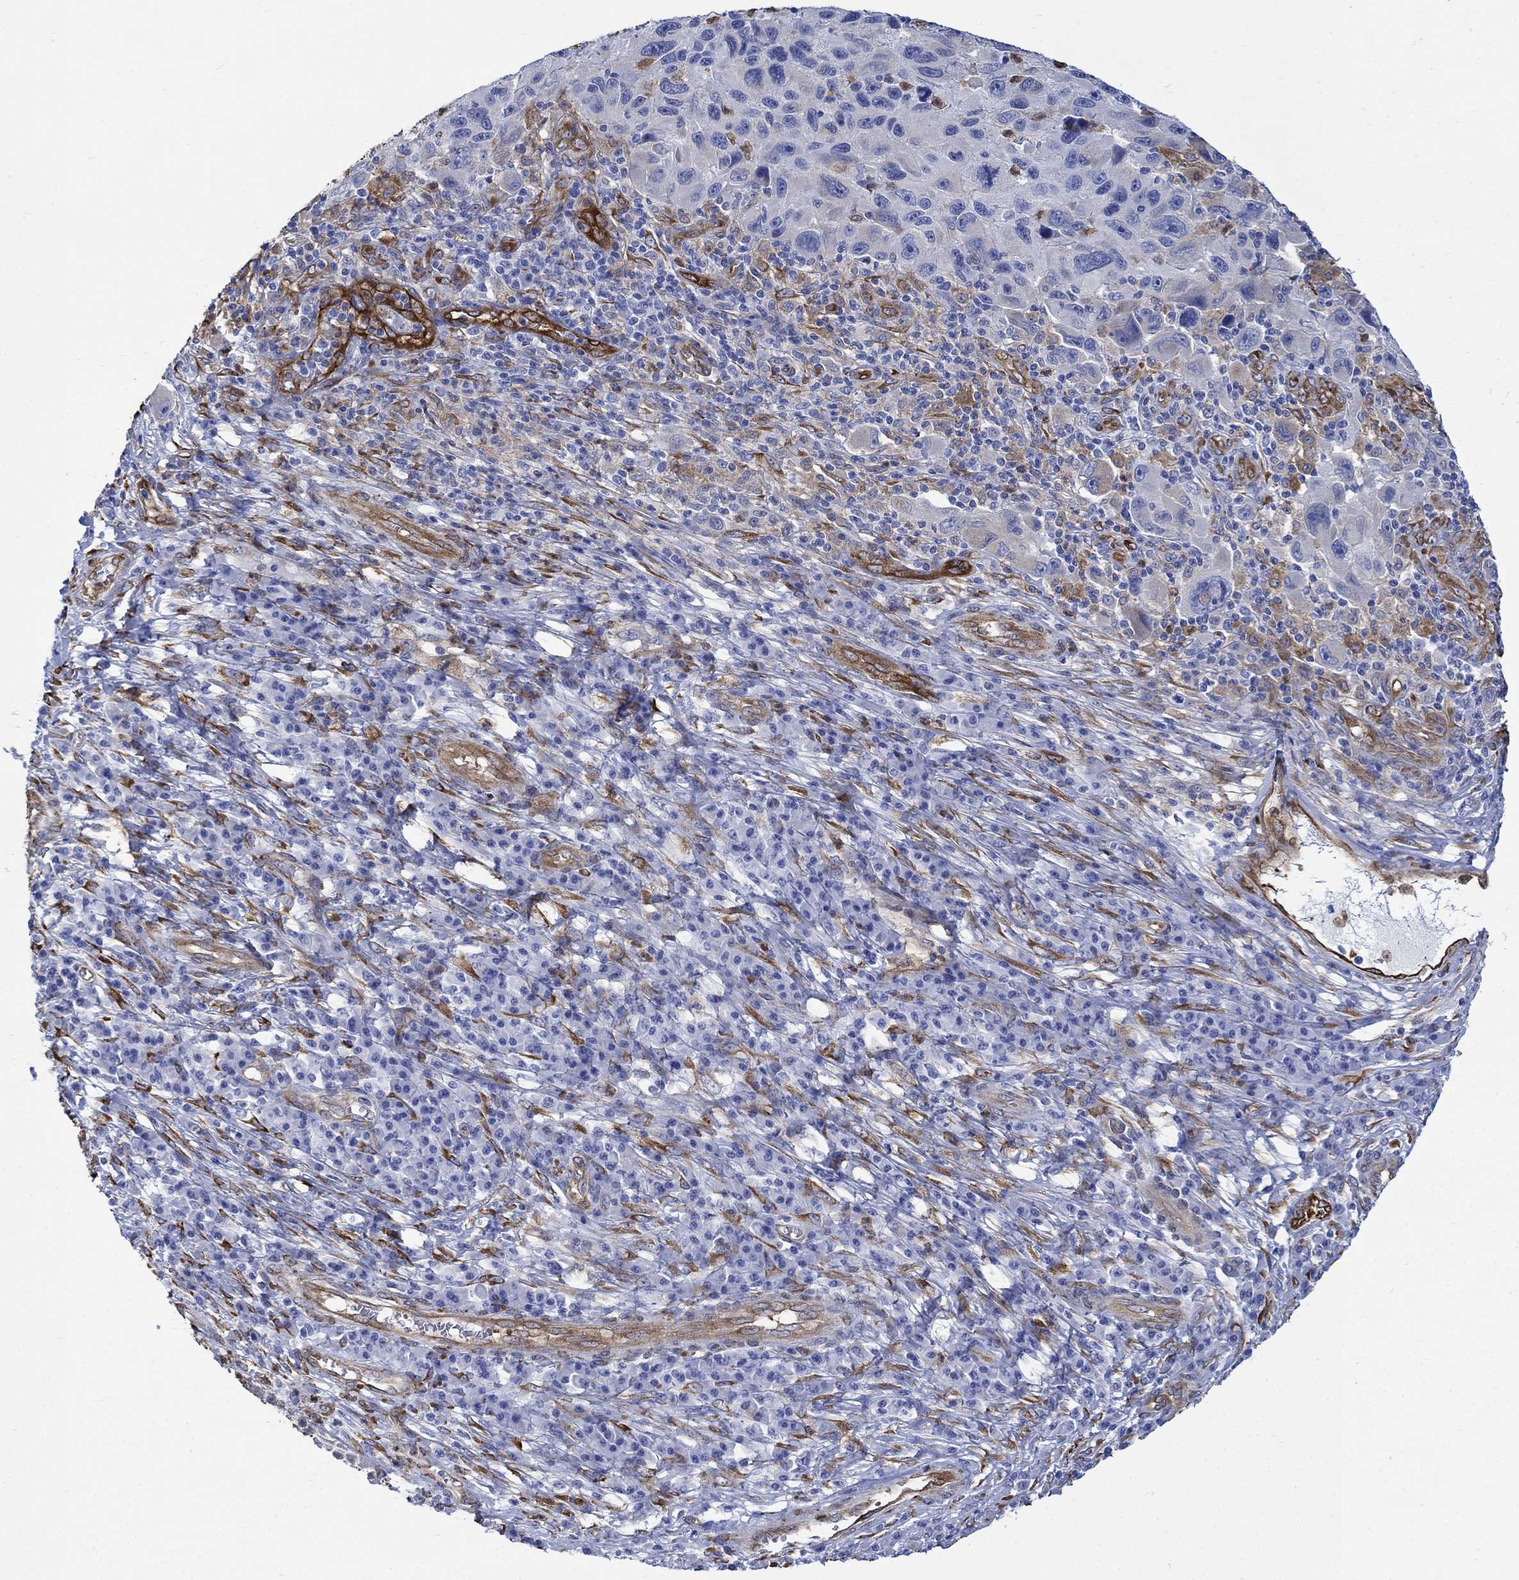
{"staining": {"intensity": "weak", "quantity": "<25%", "location": "cytoplasmic/membranous"}, "tissue": "melanoma", "cell_type": "Tumor cells", "image_type": "cancer", "snomed": [{"axis": "morphology", "description": "Malignant melanoma, NOS"}, {"axis": "topography", "description": "Skin"}], "caption": "DAB (3,3'-diaminobenzidine) immunohistochemical staining of human melanoma displays no significant positivity in tumor cells.", "gene": "TGM2", "patient": {"sex": "male", "age": 53}}